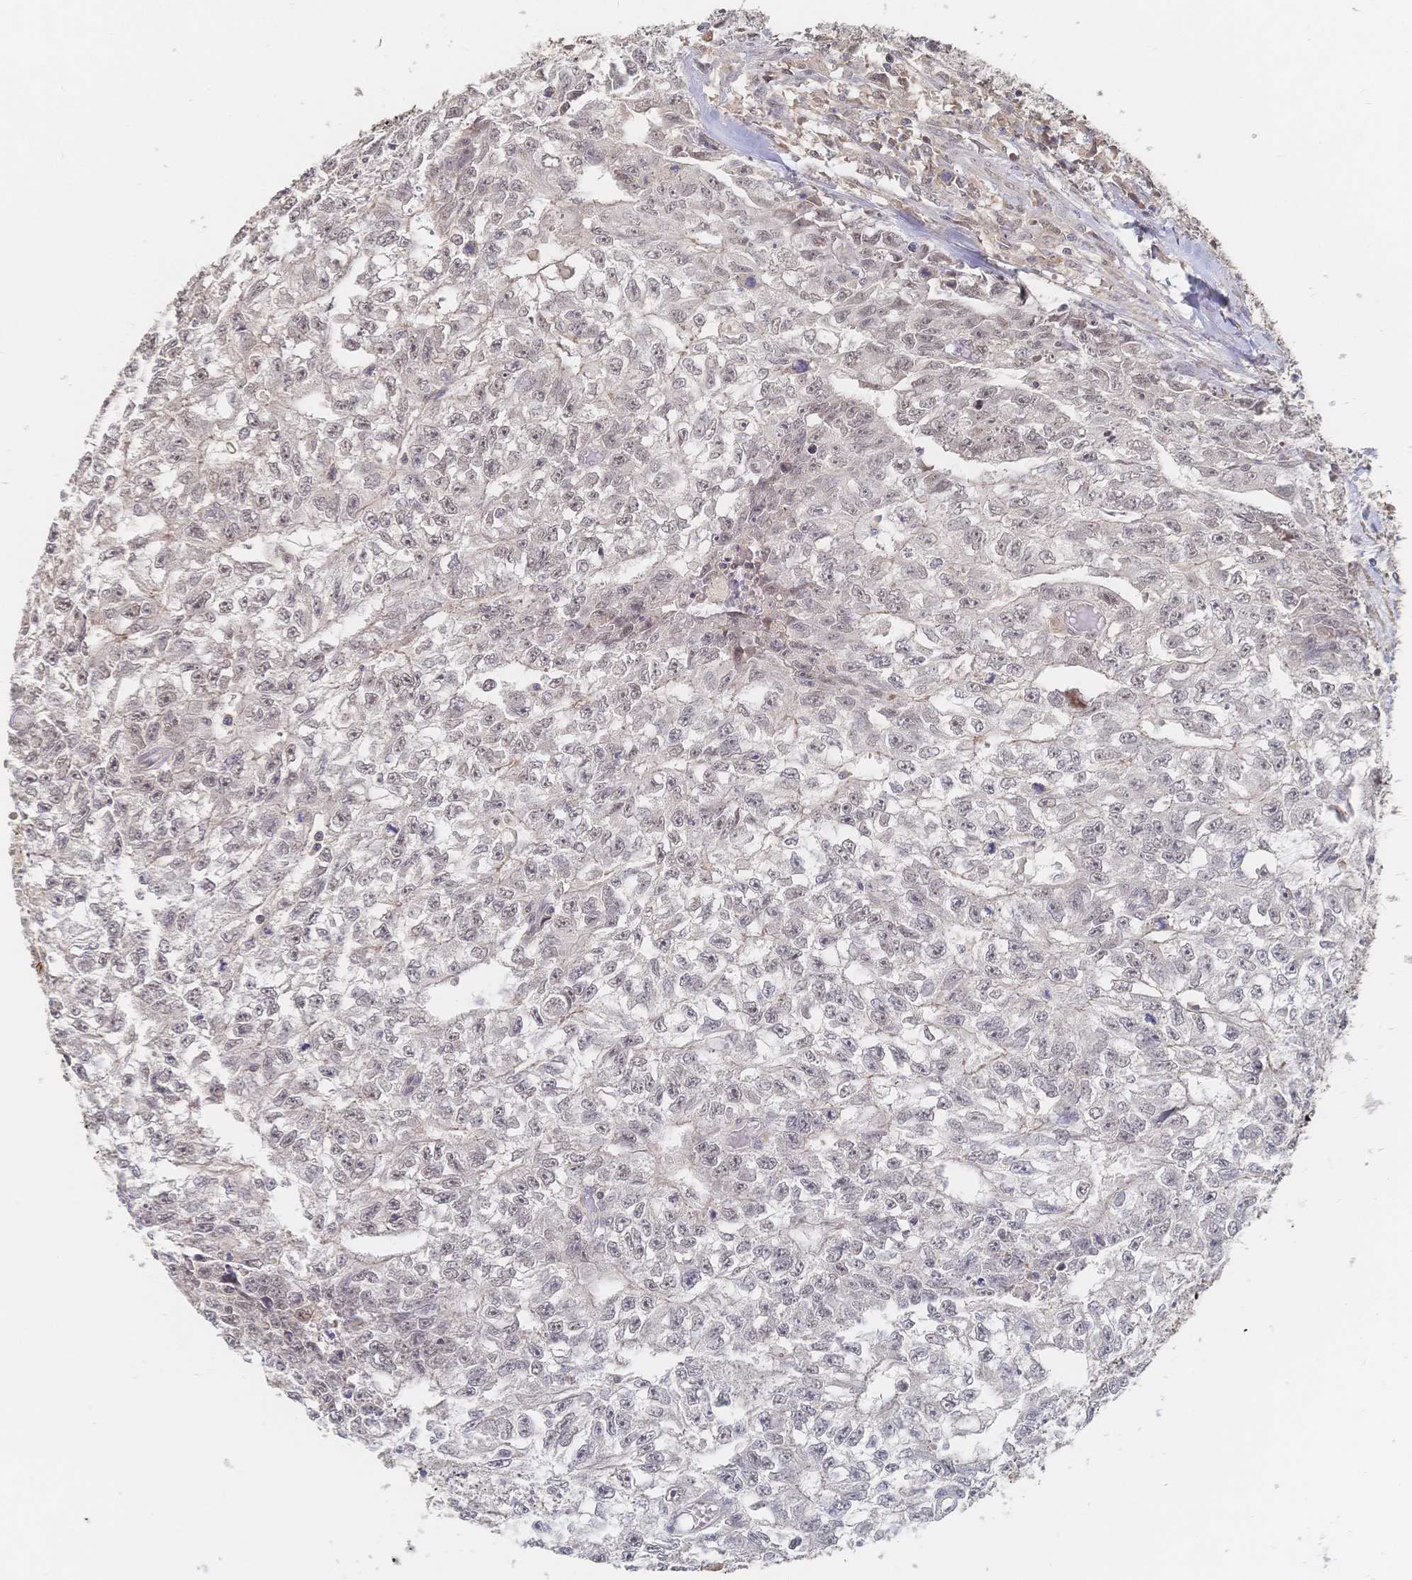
{"staining": {"intensity": "weak", "quantity": "25%-75%", "location": "nuclear"}, "tissue": "testis cancer", "cell_type": "Tumor cells", "image_type": "cancer", "snomed": [{"axis": "morphology", "description": "Carcinoma, Embryonal, NOS"}, {"axis": "morphology", "description": "Teratoma, malignant, NOS"}, {"axis": "topography", "description": "Testis"}], "caption": "Immunohistochemistry (IHC) micrograph of testis teratoma (malignant) stained for a protein (brown), which reveals low levels of weak nuclear staining in about 25%-75% of tumor cells.", "gene": "LRP5", "patient": {"sex": "male", "age": 24}}